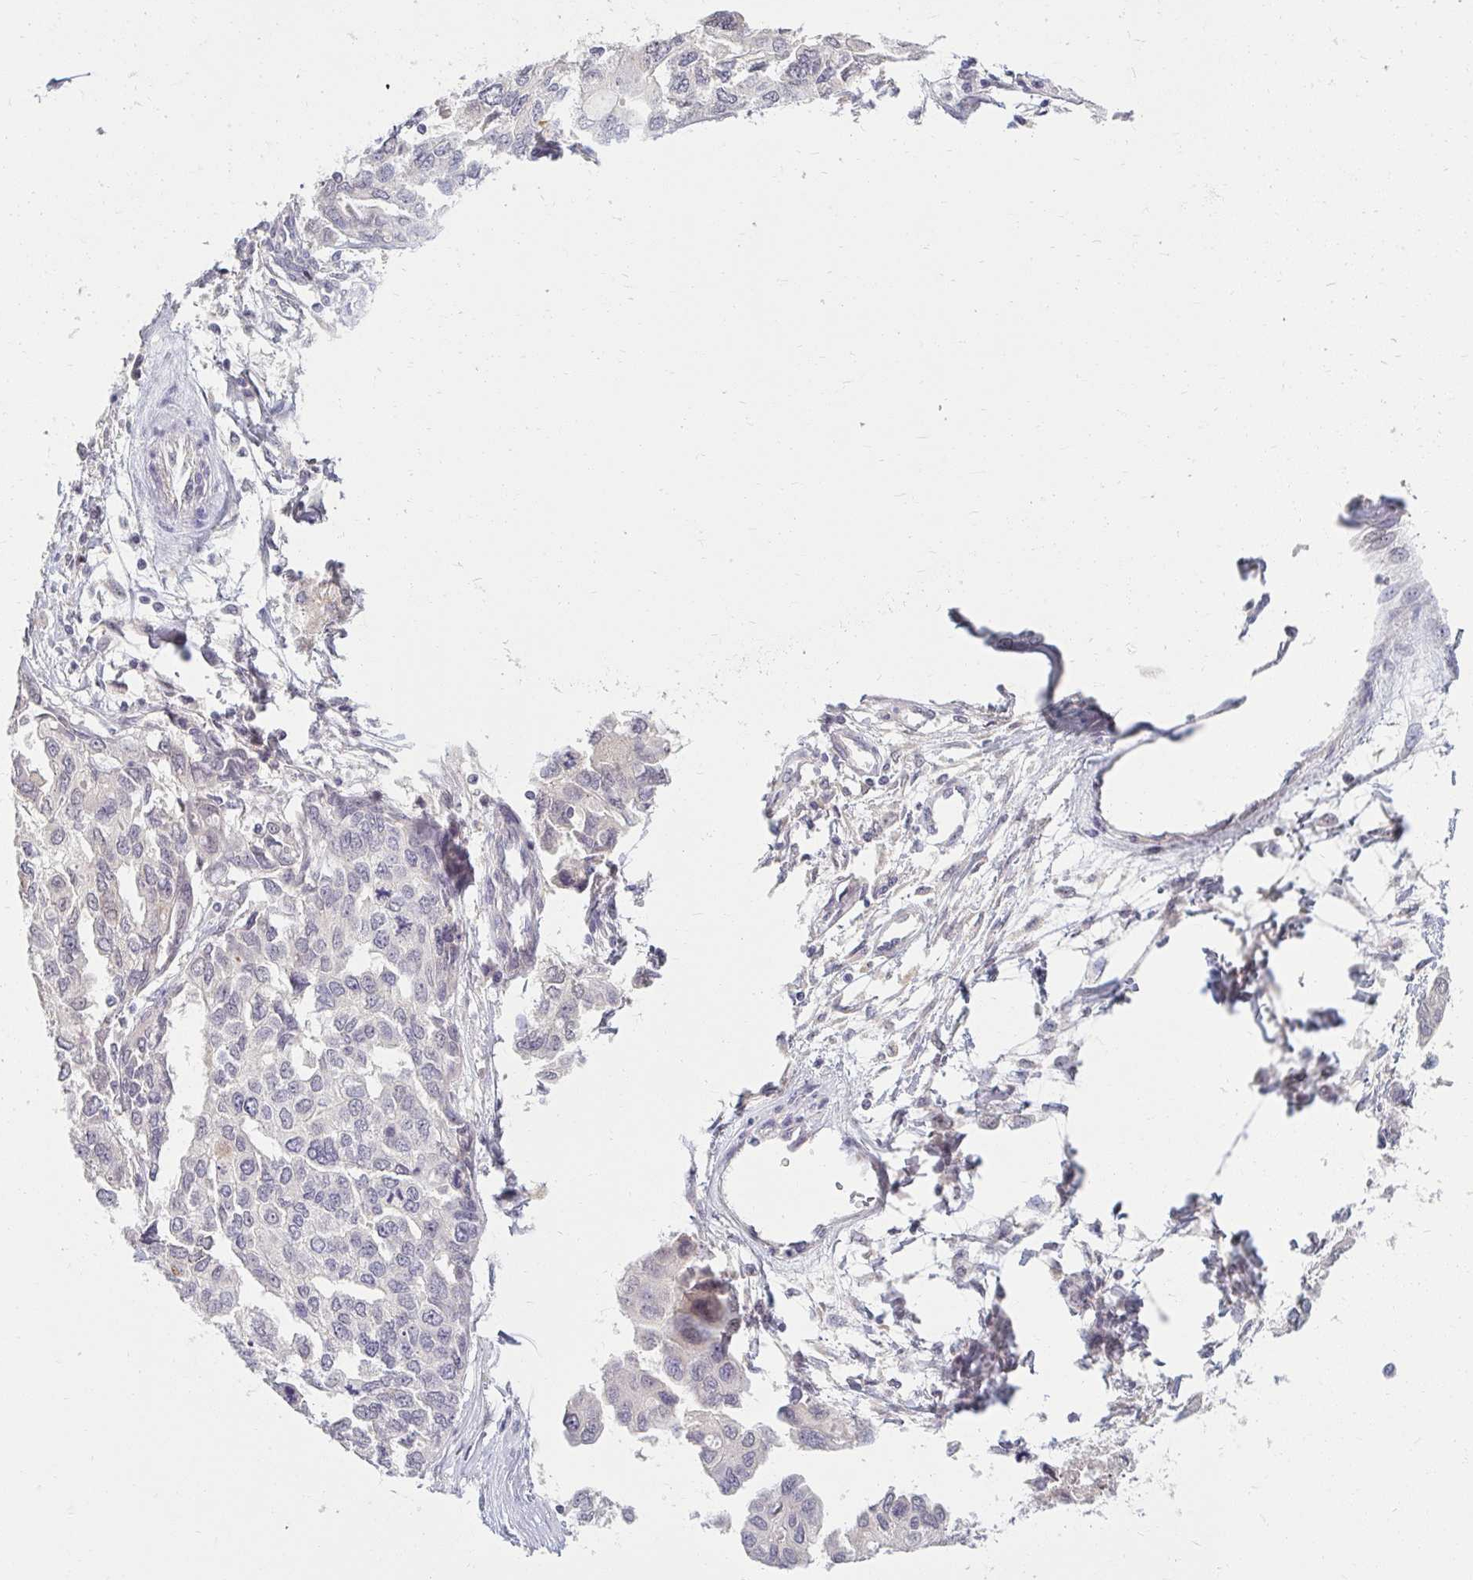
{"staining": {"intensity": "negative", "quantity": "none", "location": "none"}, "tissue": "ovarian cancer", "cell_type": "Tumor cells", "image_type": "cancer", "snomed": [{"axis": "morphology", "description": "Cystadenocarcinoma, serous, NOS"}, {"axis": "topography", "description": "Ovary"}], "caption": "Immunohistochemistry photomicrograph of human ovarian cancer (serous cystadenocarcinoma) stained for a protein (brown), which demonstrates no positivity in tumor cells.", "gene": "DDN", "patient": {"sex": "female", "age": 53}}